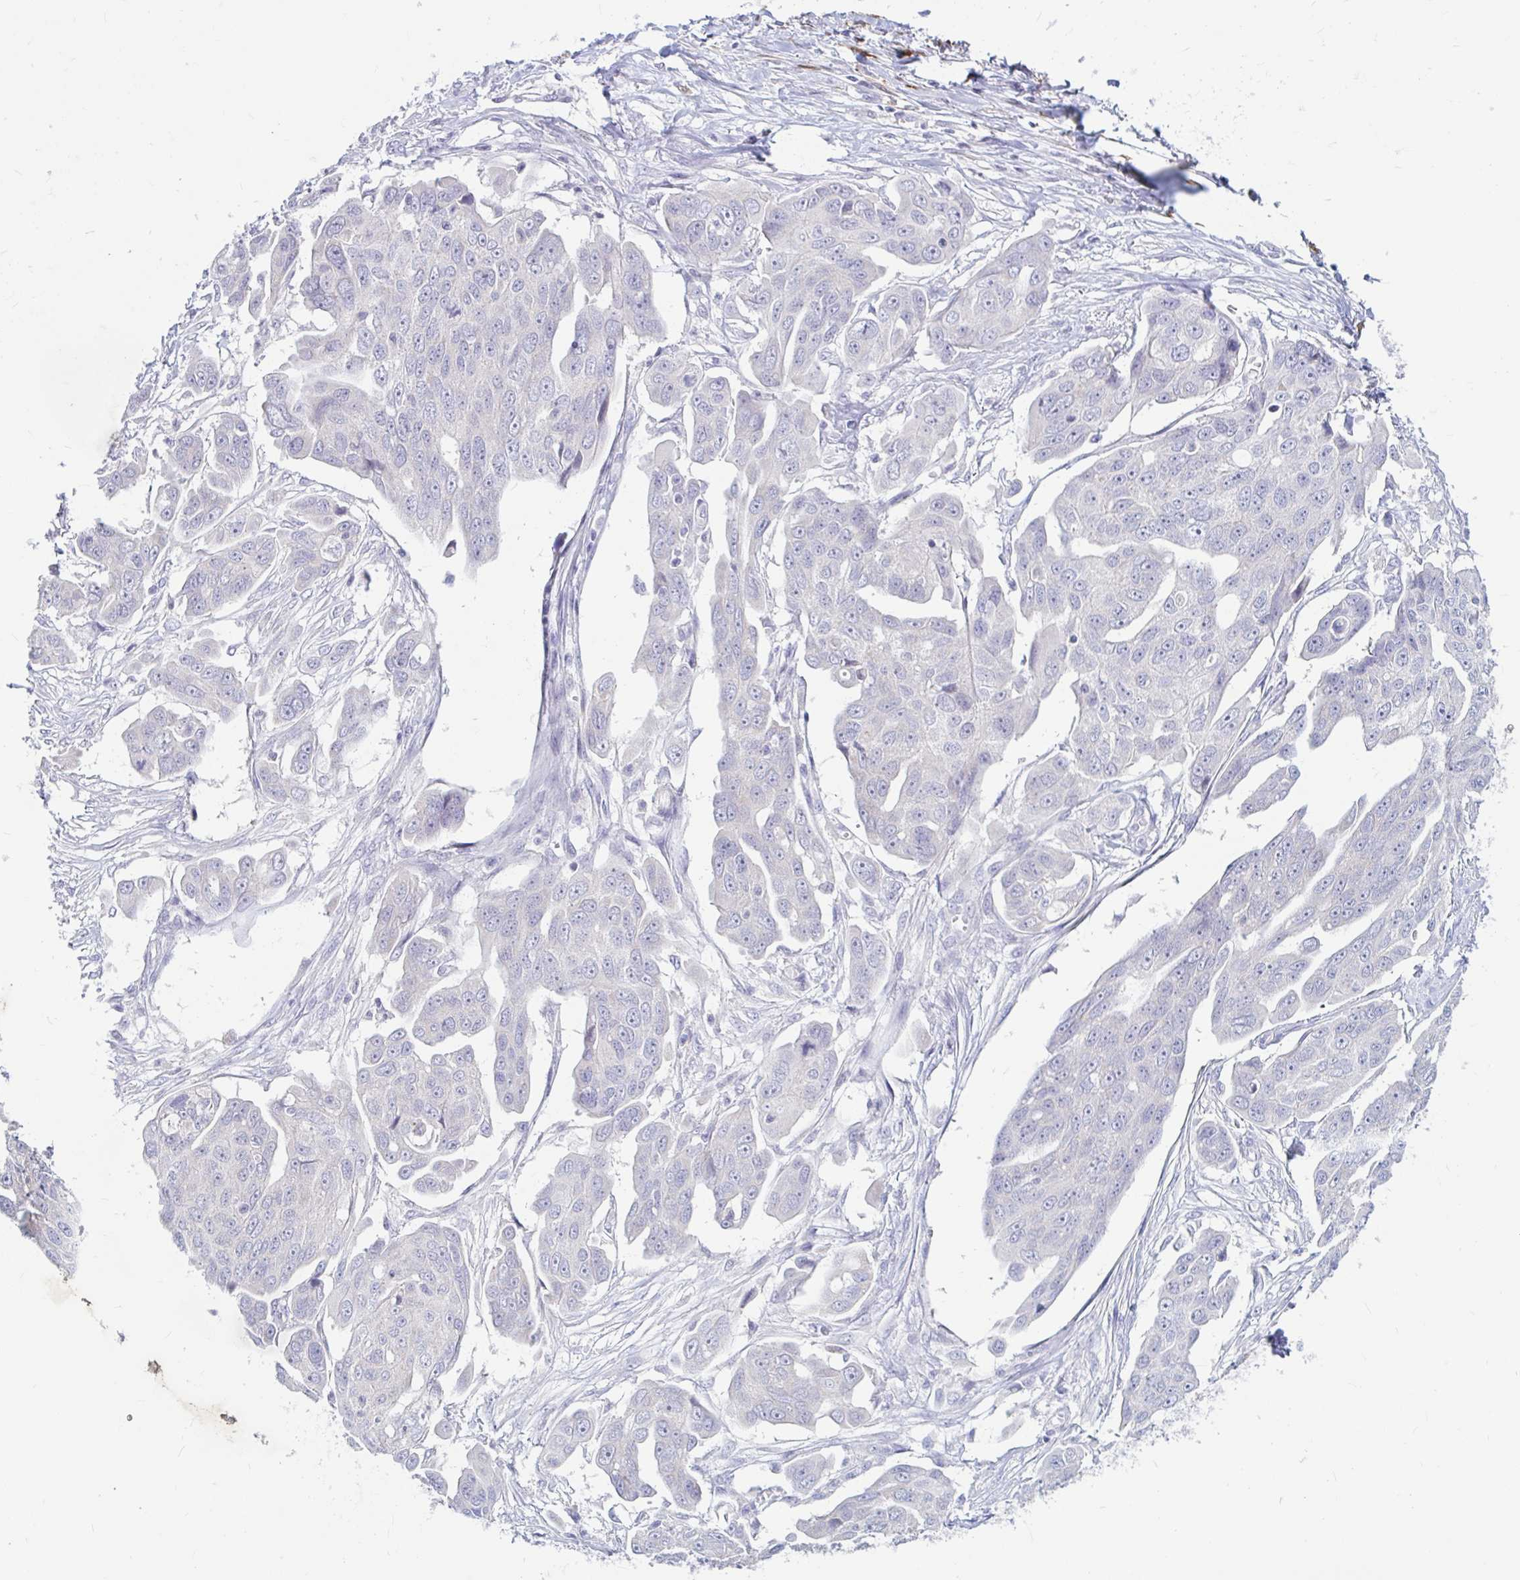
{"staining": {"intensity": "negative", "quantity": "none", "location": "none"}, "tissue": "ovarian cancer", "cell_type": "Tumor cells", "image_type": "cancer", "snomed": [{"axis": "morphology", "description": "Carcinoma, endometroid"}, {"axis": "topography", "description": "Ovary"}], "caption": "The micrograph demonstrates no staining of tumor cells in ovarian cancer (endometroid carcinoma). (DAB immunohistochemistry (IHC) with hematoxylin counter stain).", "gene": "ADH1A", "patient": {"sex": "female", "age": 70}}